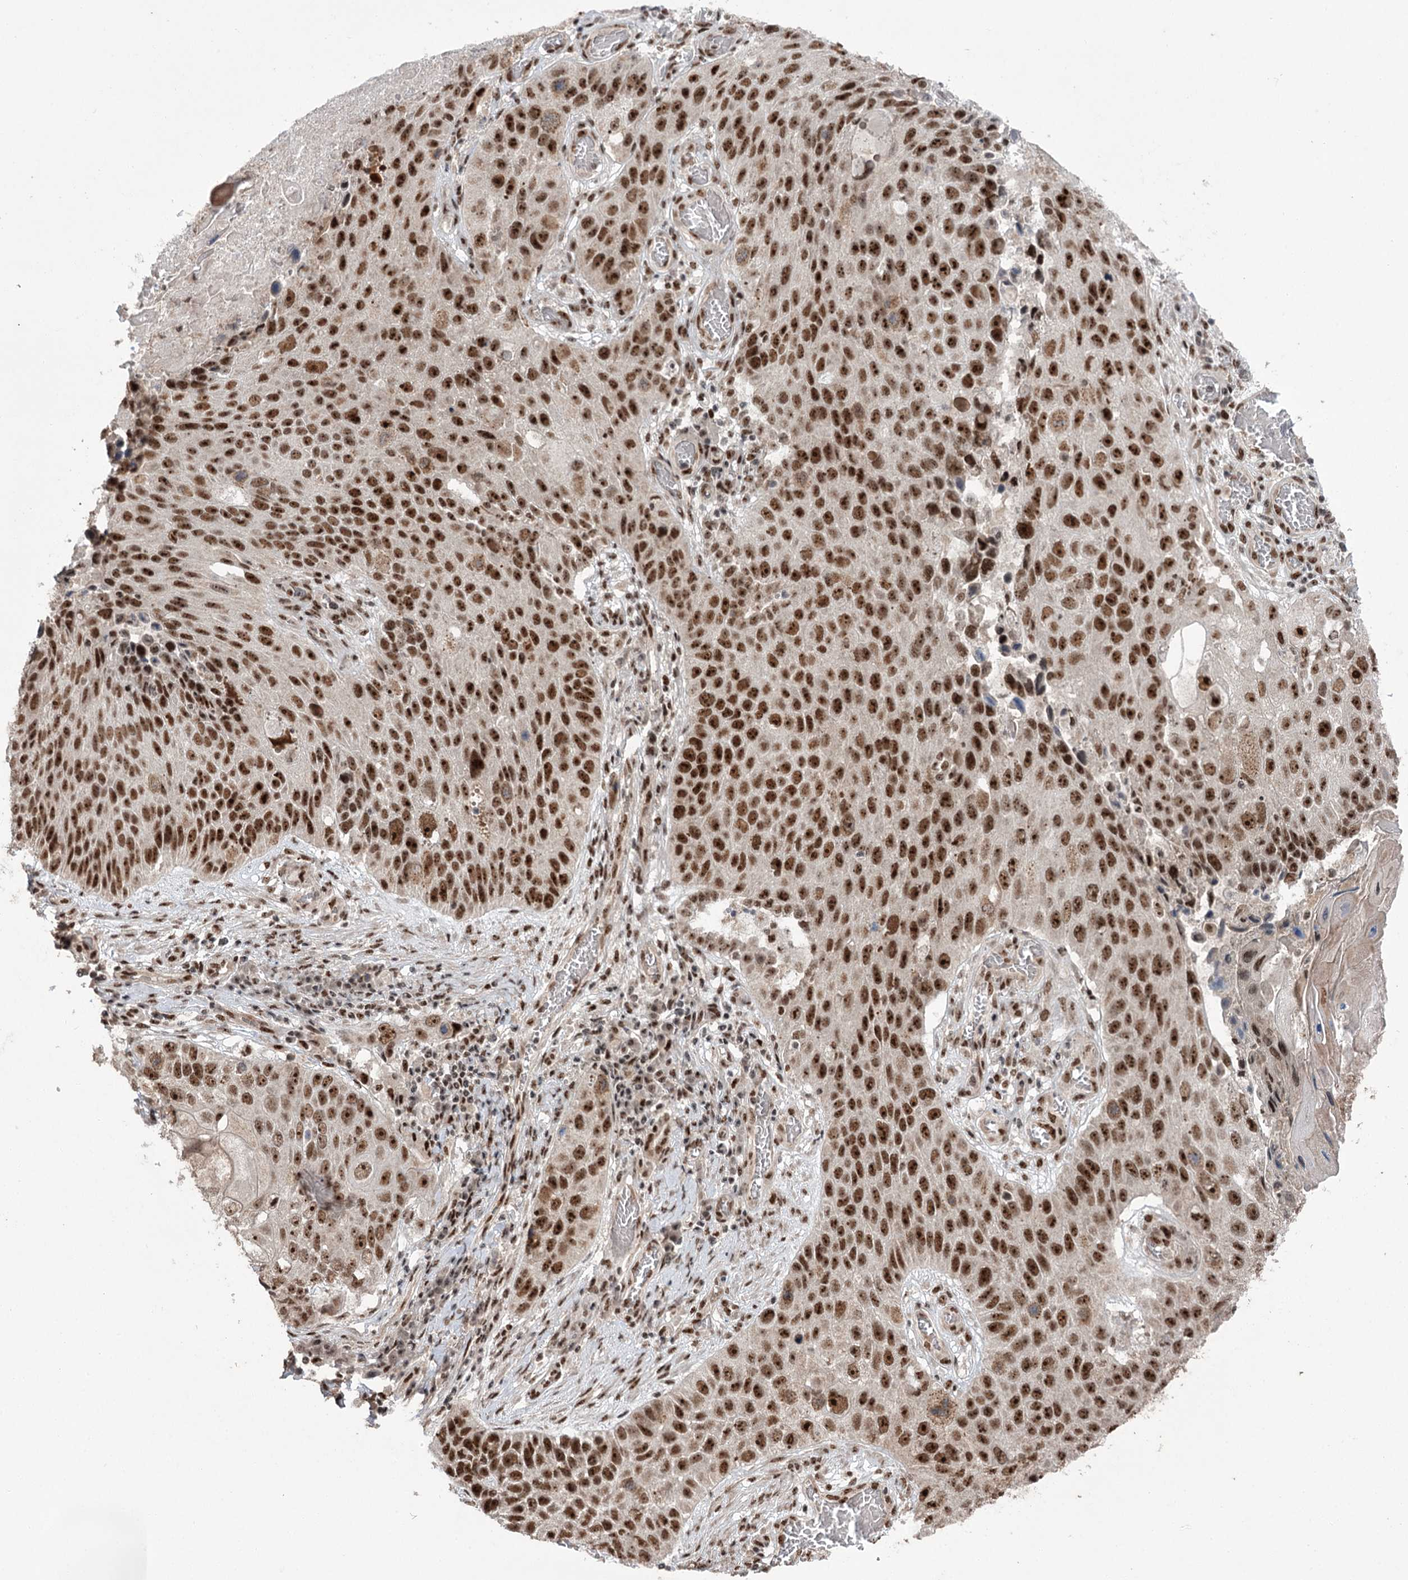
{"staining": {"intensity": "strong", "quantity": ">75%", "location": "nuclear"}, "tissue": "lung cancer", "cell_type": "Tumor cells", "image_type": "cancer", "snomed": [{"axis": "morphology", "description": "Squamous cell carcinoma, NOS"}, {"axis": "topography", "description": "Lung"}], "caption": "This image shows lung cancer stained with immunohistochemistry to label a protein in brown. The nuclear of tumor cells show strong positivity for the protein. Nuclei are counter-stained blue.", "gene": "ERCC3", "patient": {"sex": "male", "age": 61}}